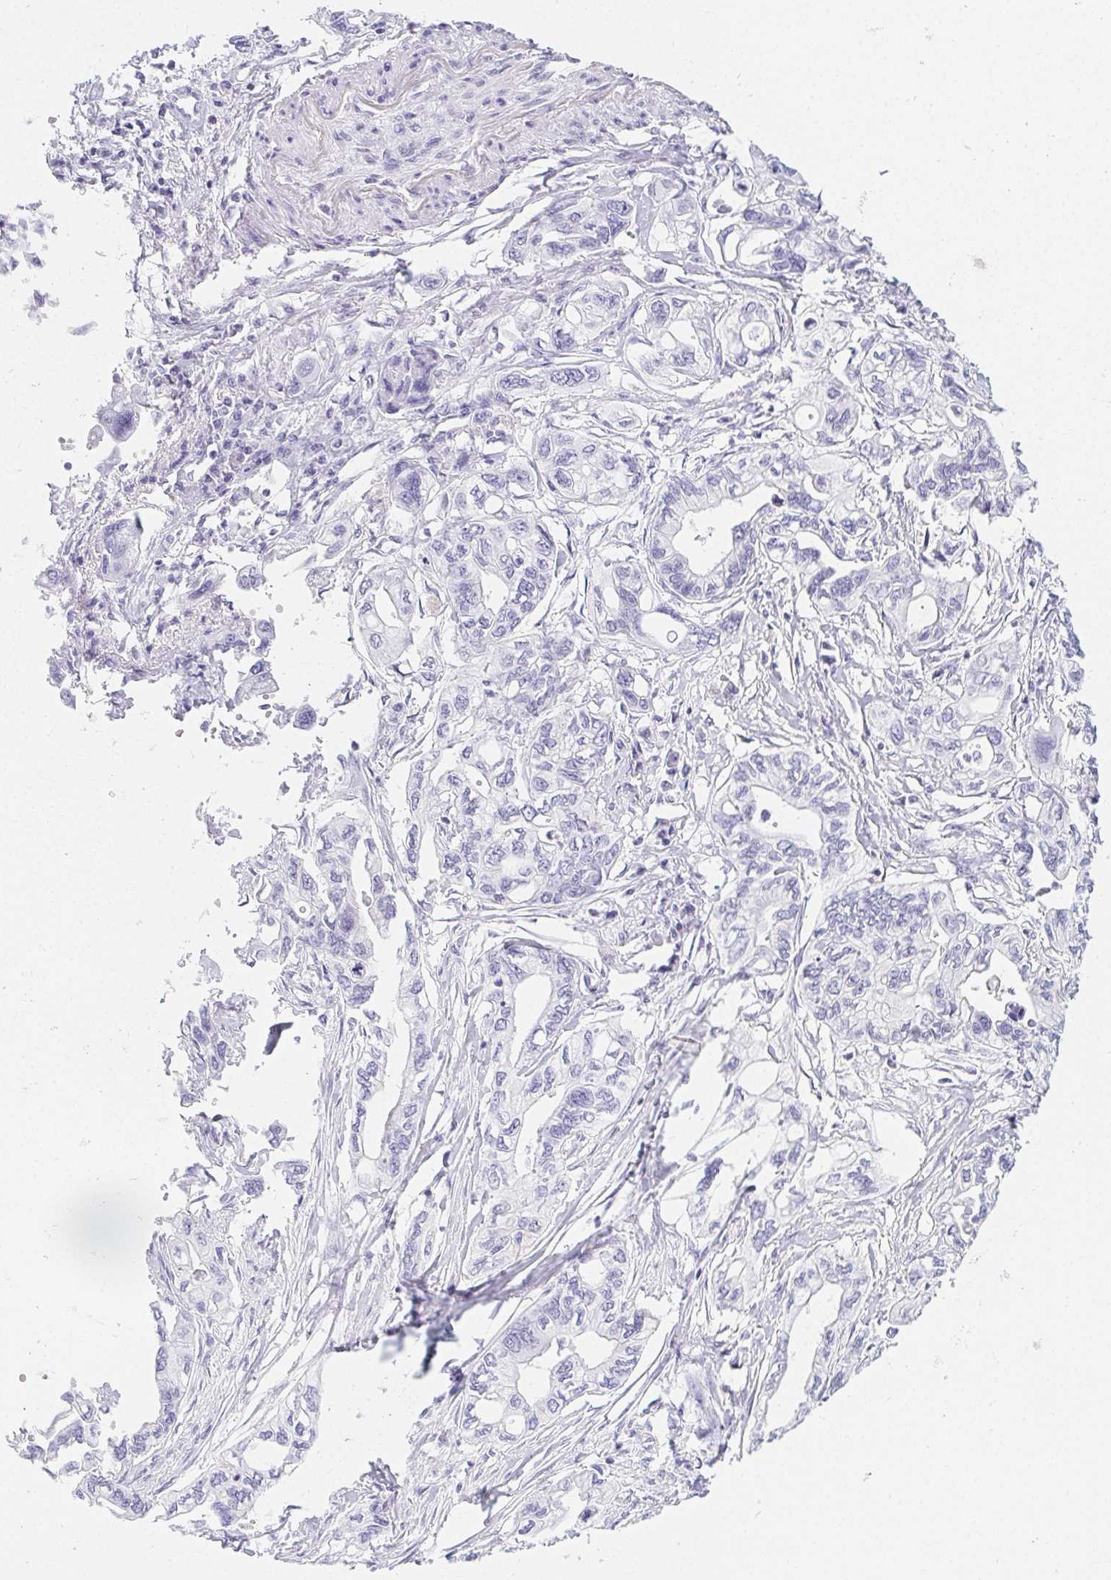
{"staining": {"intensity": "negative", "quantity": "none", "location": "none"}, "tissue": "pancreatic cancer", "cell_type": "Tumor cells", "image_type": "cancer", "snomed": [{"axis": "morphology", "description": "Adenocarcinoma, NOS"}, {"axis": "topography", "description": "Pancreas"}], "caption": "Immunohistochemistry (IHC) of human pancreatic adenocarcinoma displays no positivity in tumor cells.", "gene": "HRC", "patient": {"sex": "male", "age": 68}}